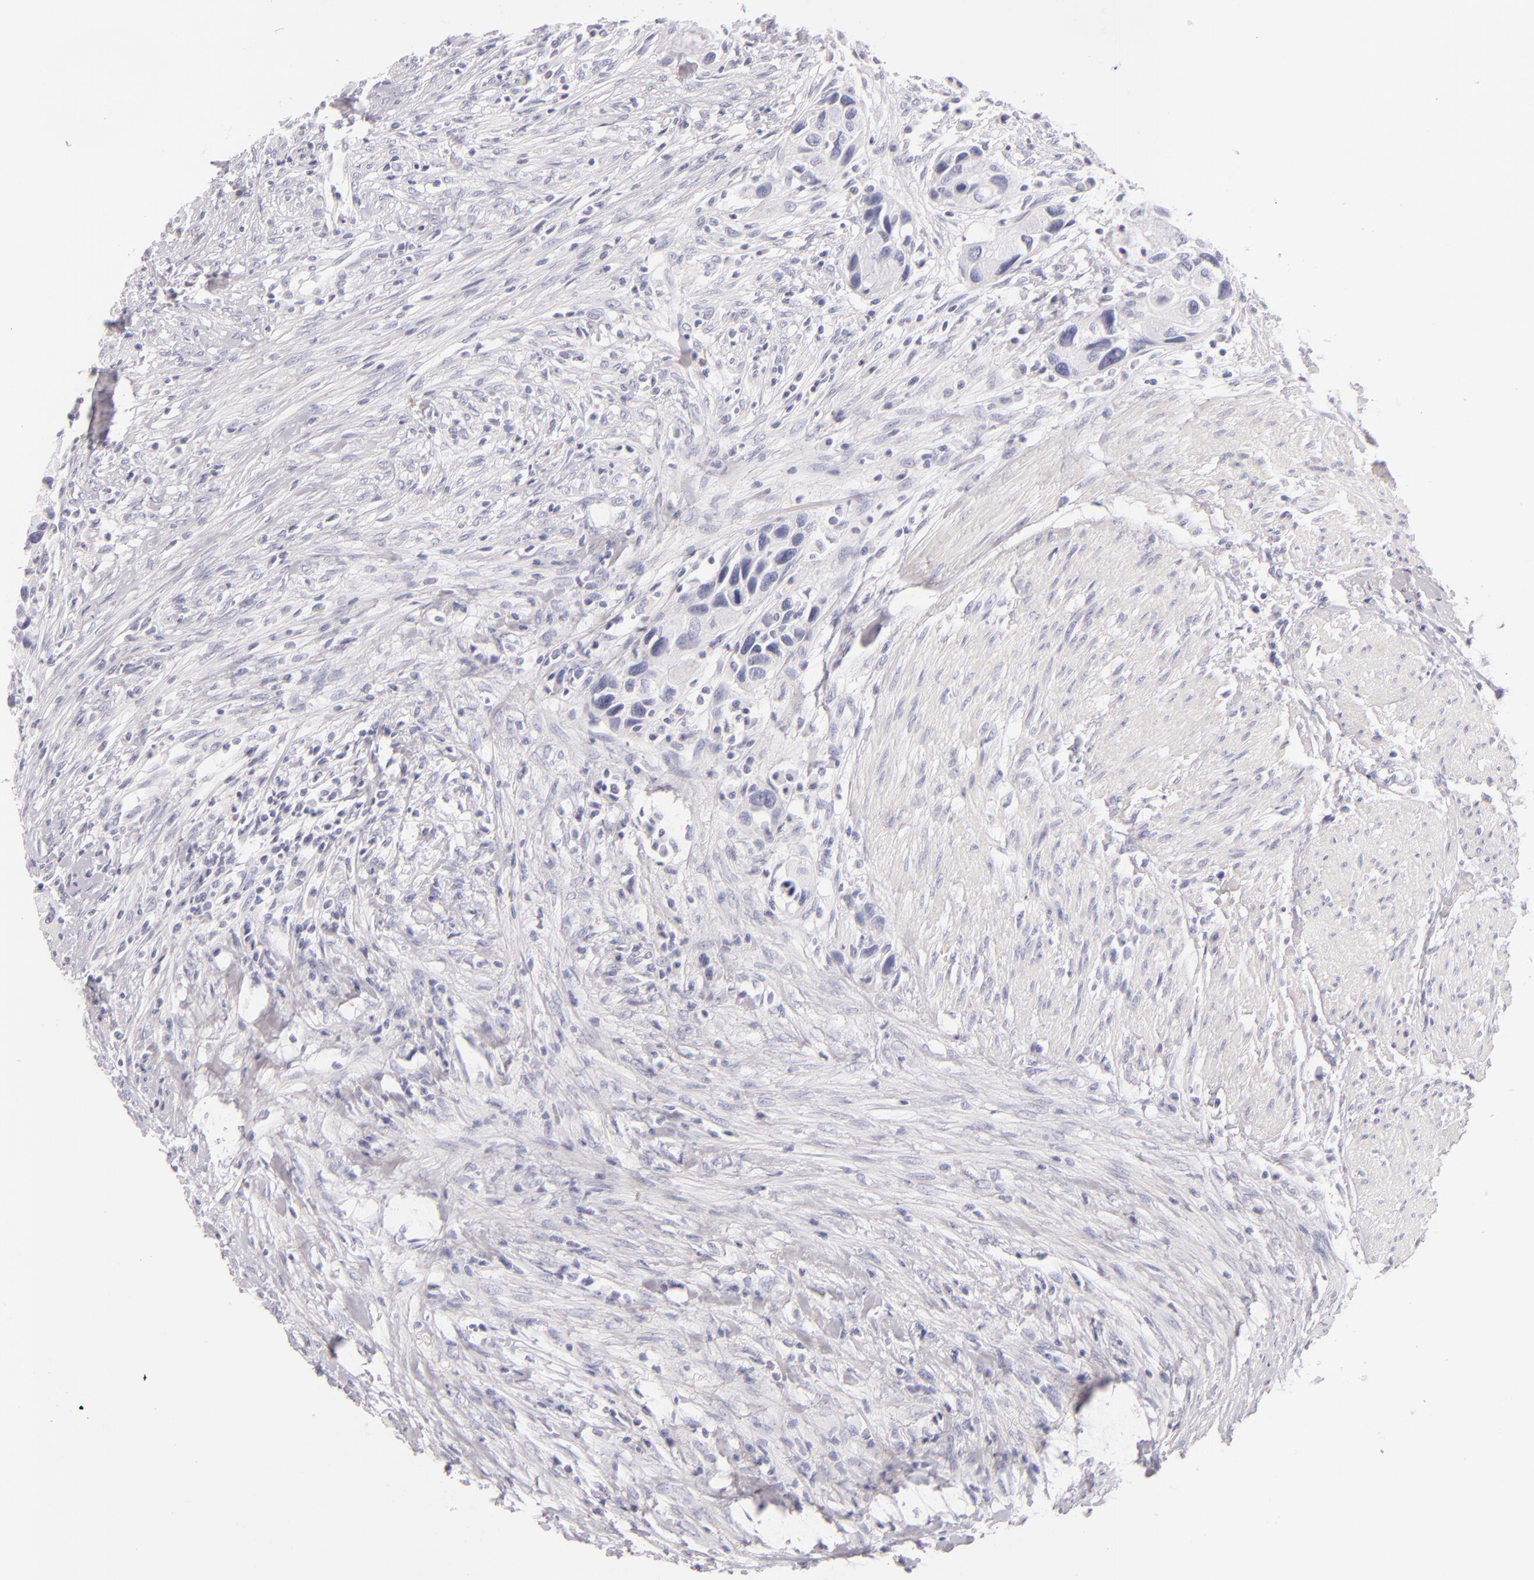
{"staining": {"intensity": "negative", "quantity": "none", "location": "none"}, "tissue": "urothelial cancer", "cell_type": "Tumor cells", "image_type": "cancer", "snomed": [{"axis": "morphology", "description": "Urothelial carcinoma, High grade"}, {"axis": "topography", "description": "Urinary bladder"}], "caption": "An image of urothelial carcinoma (high-grade) stained for a protein exhibits no brown staining in tumor cells.", "gene": "FABP1", "patient": {"sex": "male", "age": 66}}